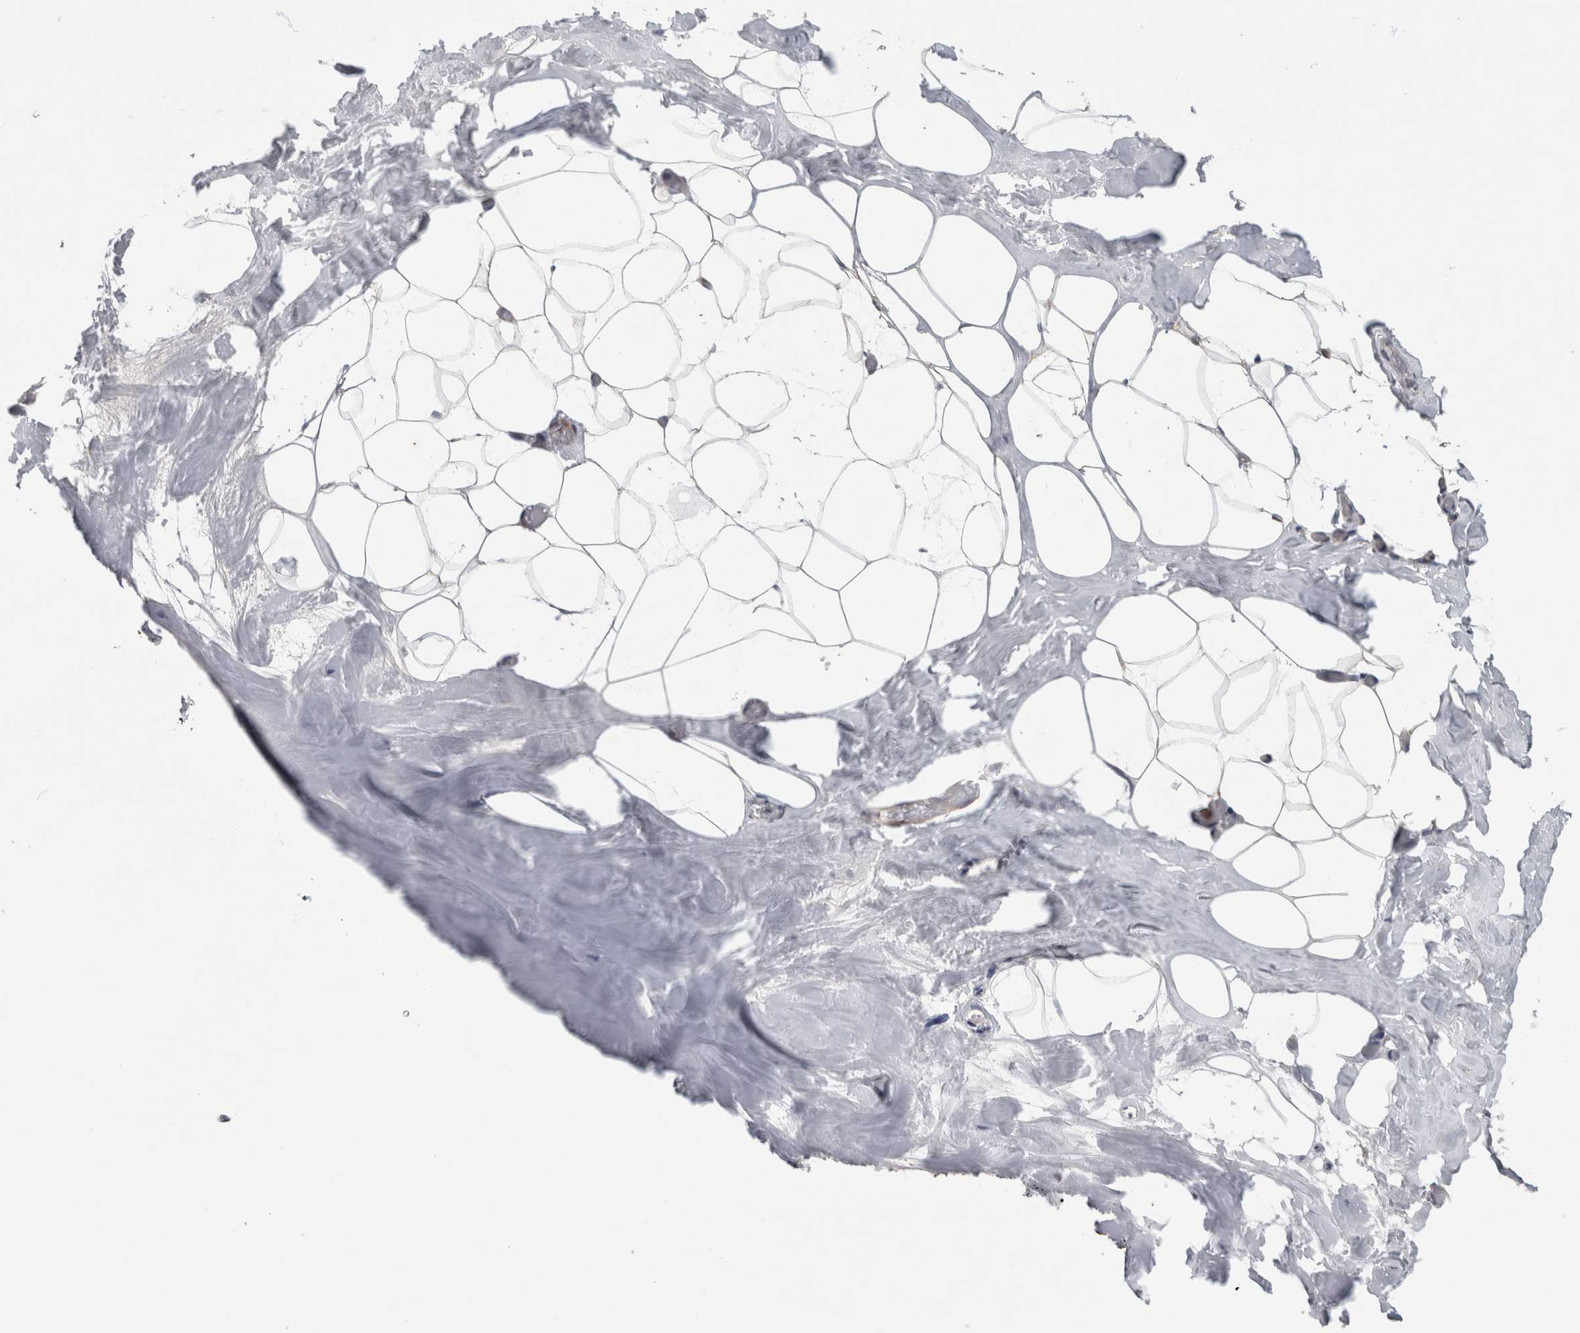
{"staining": {"intensity": "moderate", "quantity": "25%-75%", "location": "cytoplasmic/membranous"}, "tissue": "adipose tissue", "cell_type": "Adipocytes", "image_type": "normal", "snomed": [{"axis": "morphology", "description": "Normal tissue, NOS"}, {"axis": "morphology", "description": "Fibrosis, NOS"}, {"axis": "topography", "description": "Breast"}, {"axis": "topography", "description": "Adipose tissue"}], "caption": "The immunohistochemical stain shows moderate cytoplasmic/membranous expression in adipocytes of benign adipose tissue.", "gene": "ASTN2", "patient": {"sex": "female", "age": 39}}